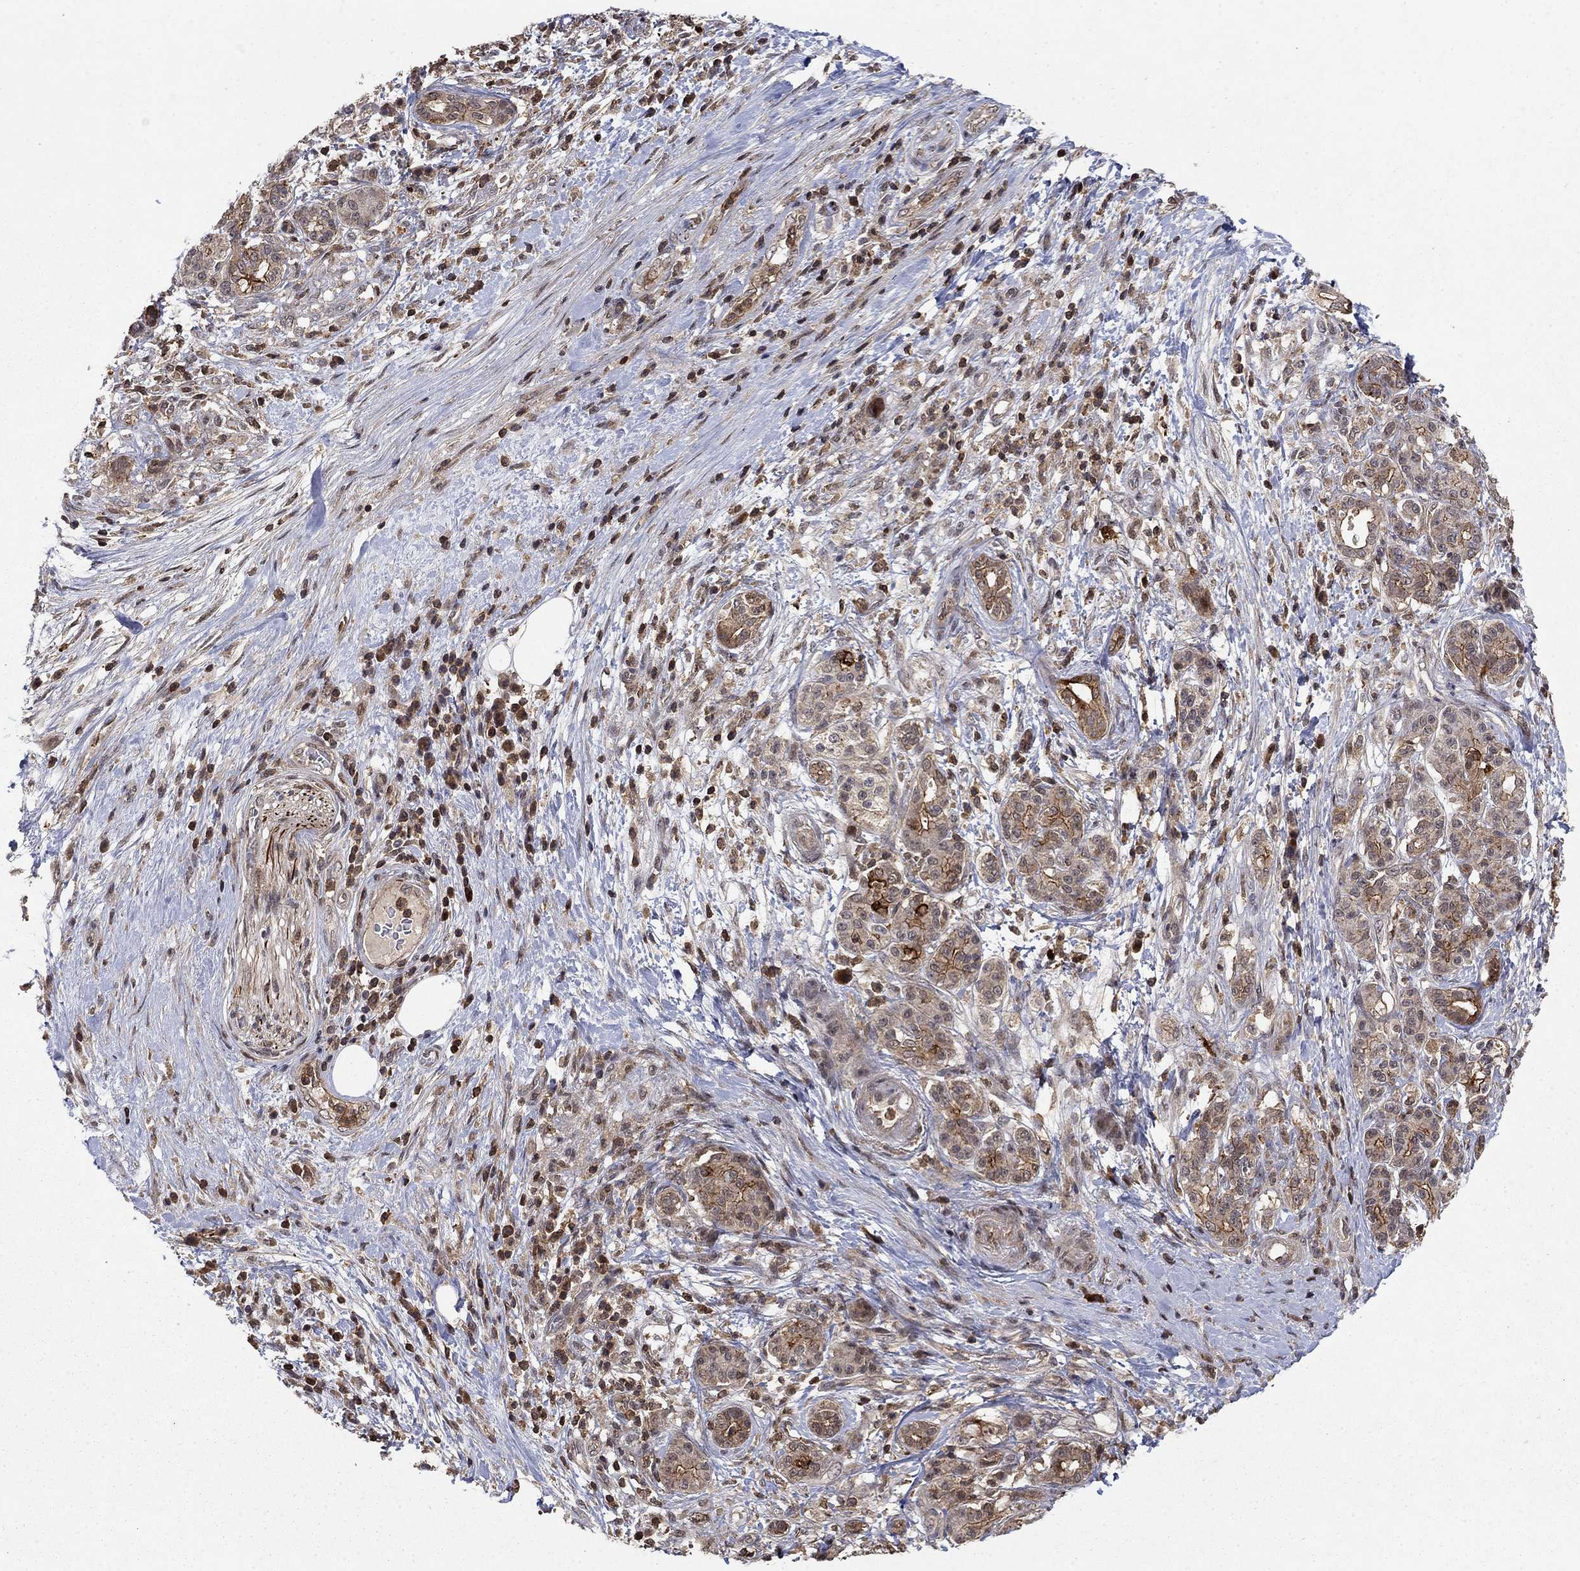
{"staining": {"intensity": "strong", "quantity": "<25%", "location": "cytoplasmic/membranous"}, "tissue": "pancreatic cancer", "cell_type": "Tumor cells", "image_type": "cancer", "snomed": [{"axis": "morphology", "description": "Adenocarcinoma, NOS"}, {"axis": "topography", "description": "Pancreas"}], "caption": "Brown immunohistochemical staining in pancreatic cancer (adenocarcinoma) displays strong cytoplasmic/membranous expression in about <25% of tumor cells.", "gene": "CCDC66", "patient": {"sex": "female", "age": 73}}